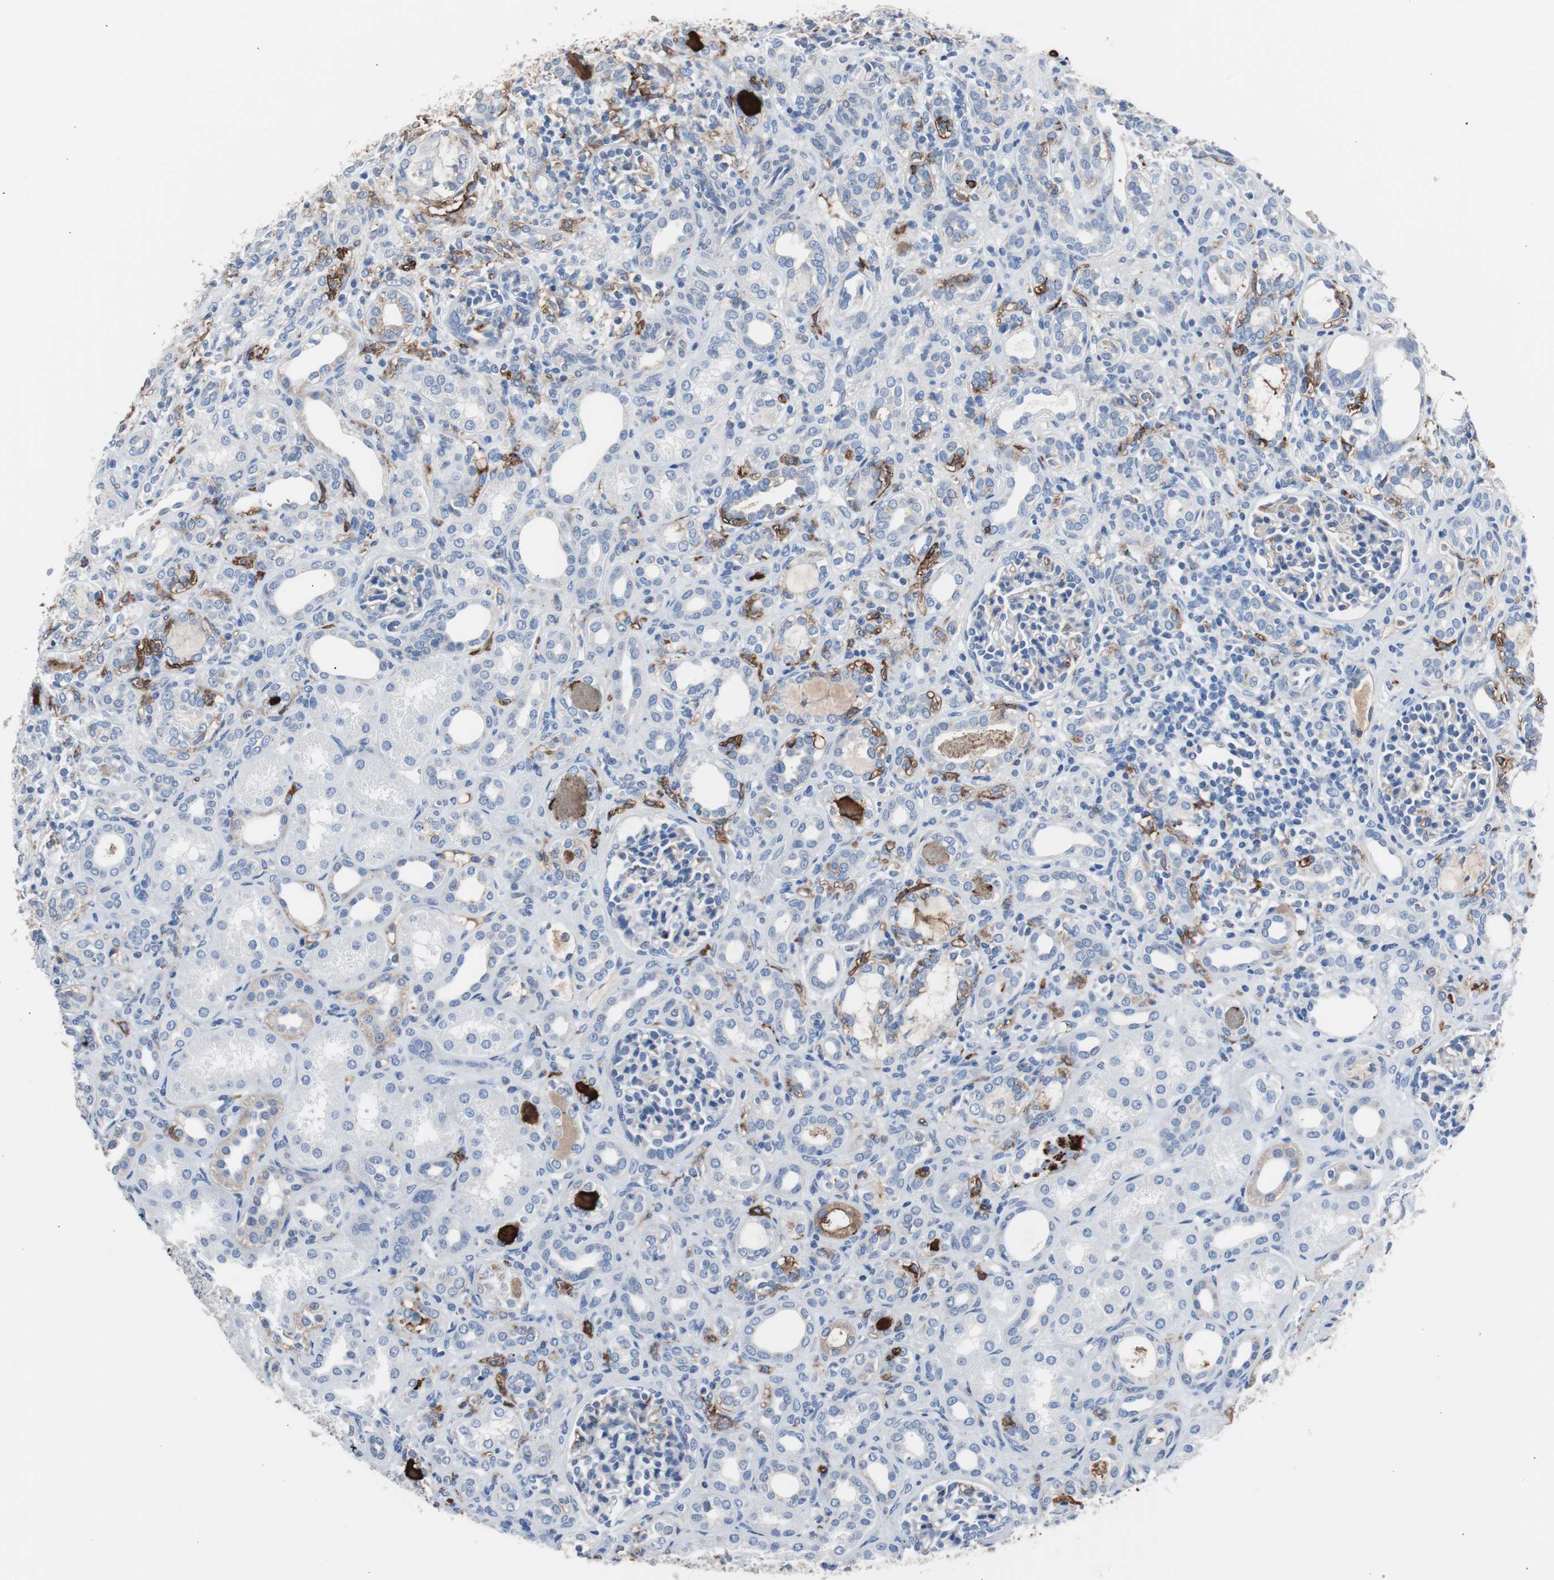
{"staining": {"intensity": "negative", "quantity": "none", "location": "none"}, "tissue": "kidney", "cell_type": "Cells in glomeruli", "image_type": "normal", "snomed": [{"axis": "morphology", "description": "Normal tissue, NOS"}, {"axis": "topography", "description": "Kidney"}], "caption": "IHC histopathology image of benign kidney: kidney stained with DAB (3,3'-diaminobenzidine) exhibits no significant protein staining in cells in glomeruli. The staining was performed using DAB (3,3'-diaminobenzidine) to visualize the protein expression in brown, while the nuclei were stained in blue with hematoxylin (Magnification: 20x).", "gene": "FCGR2B", "patient": {"sex": "male", "age": 7}}